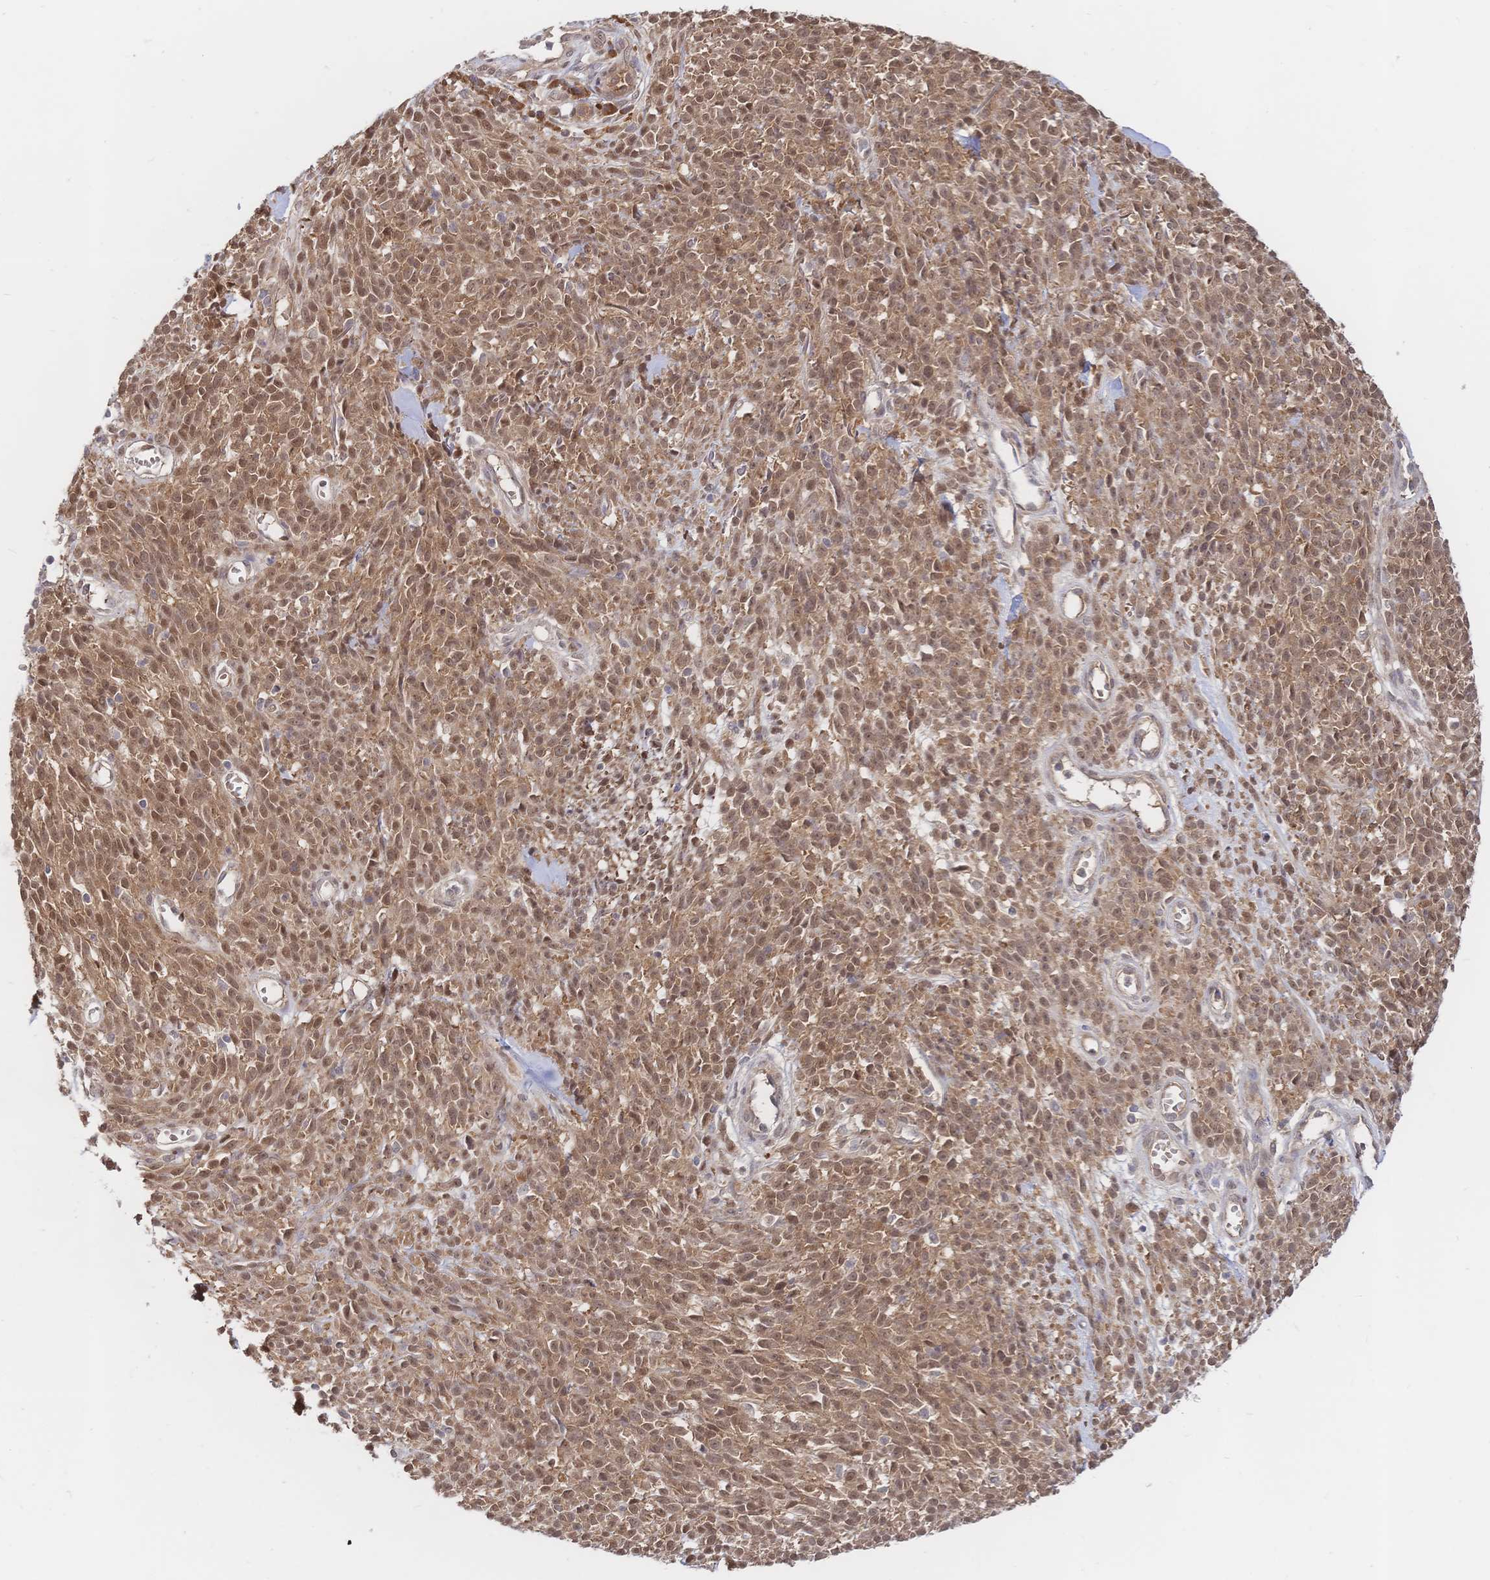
{"staining": {"intensity": "moderate", "quantity": ">75%", "location": "cytoplasmic/membranous,nuclear"}, "tissue": "melanoma", "cell_type": "Tumor cells", "image_type": "cancer", "snomed": [{"axis": "morphology", "description": "Malignant melanoma, NOS"}, {"axis": "topography", "description": "Skin"}, {"axis": "topography", "description": "Skin of trunk"}], "caption": "Melanoma was stained to show a protein in brown. There is medium levels of moderate cytoplasmic/membranous and nuclear expression in about >75% of tumor cells. The staining is performed using DAB (3,3'-diaminobenzidine) brown chromogen to label protein expression. The nuclei are counter-stained blue using hematoxylin.", "gene": "LMO4", "patient": {"sex": "male", "age": 74}}